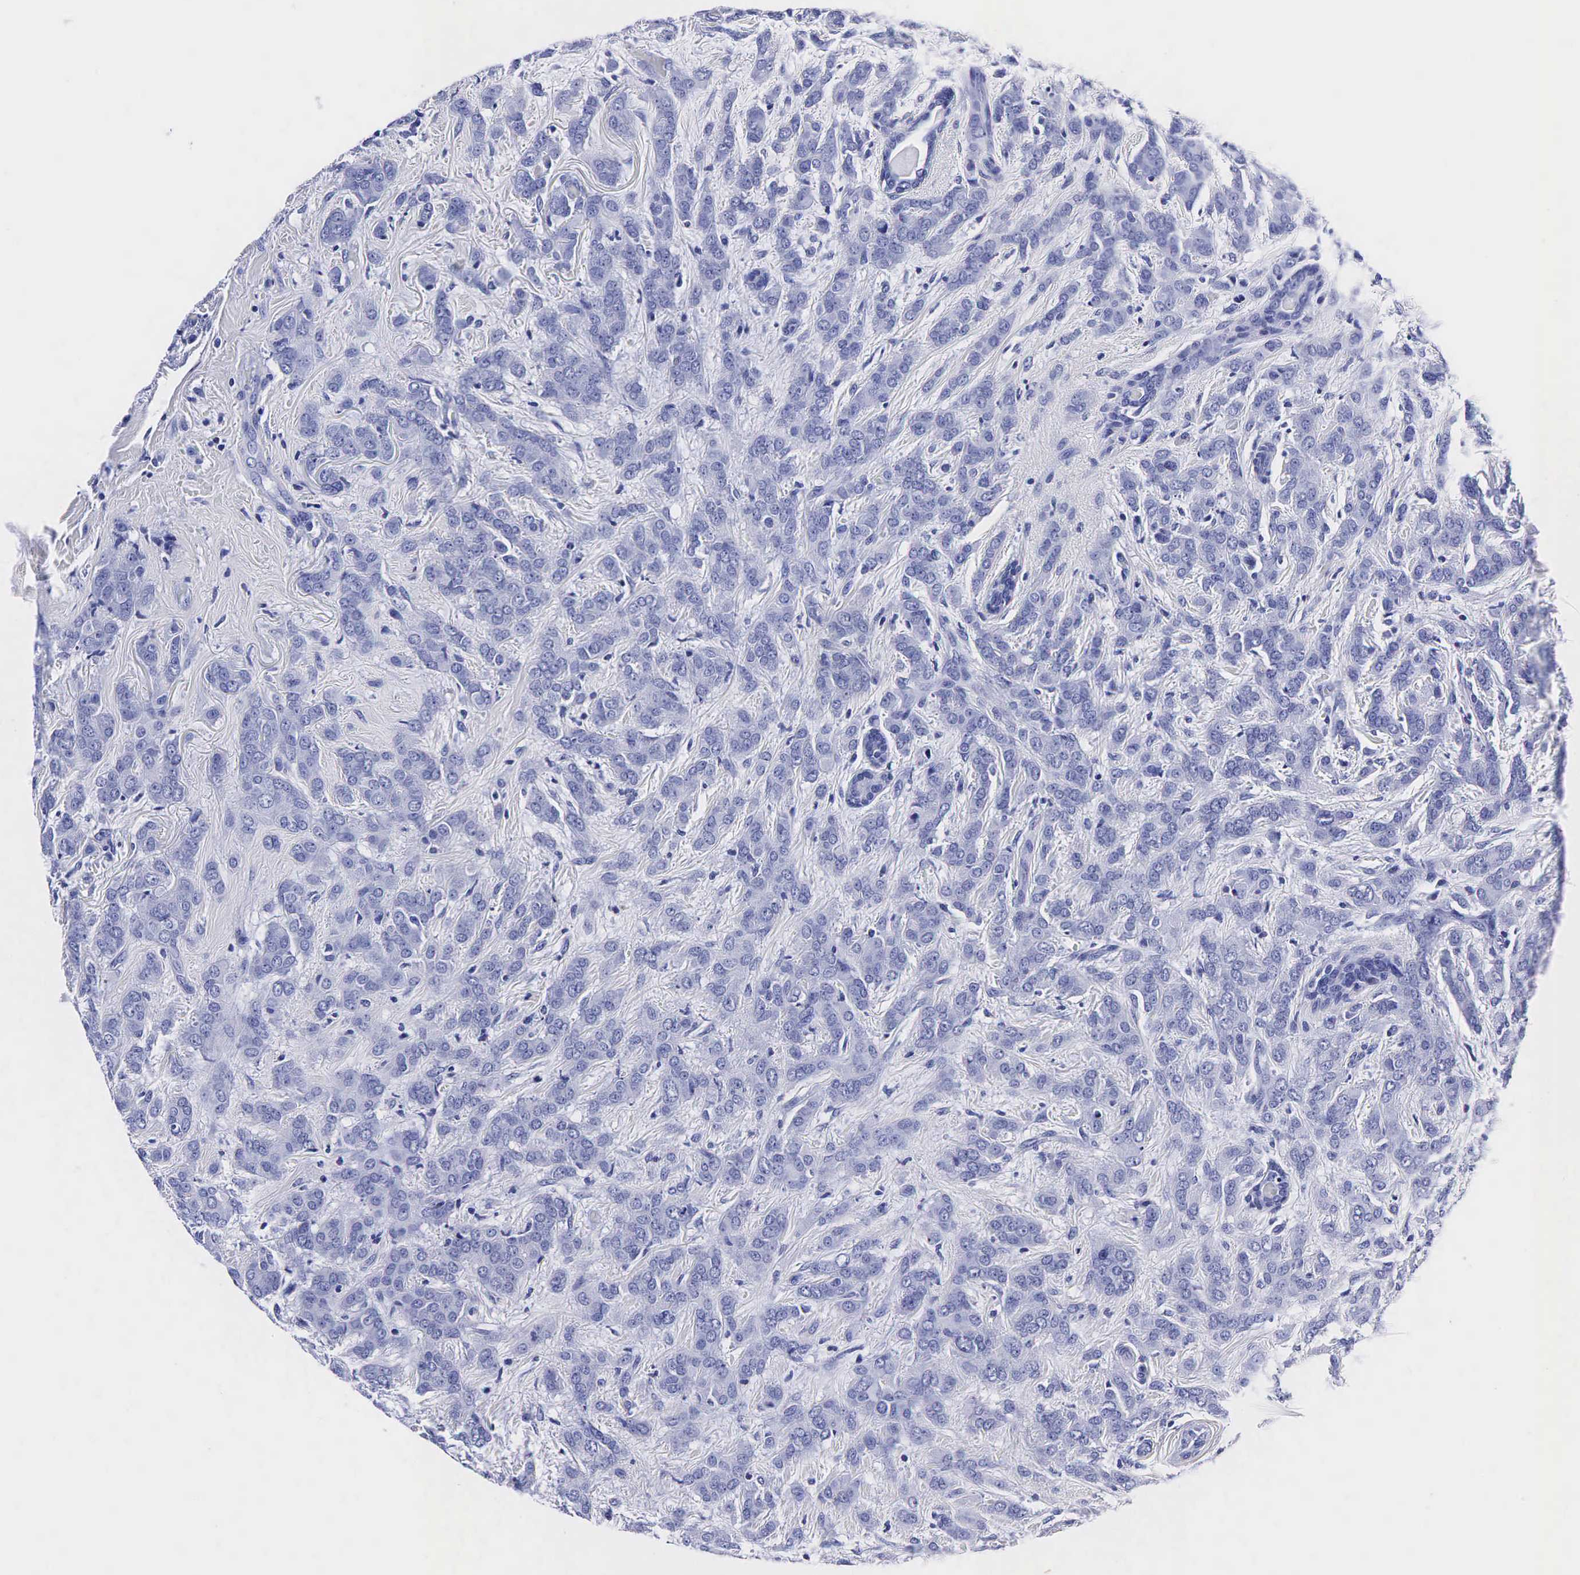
{"staining": {"intensity": "negative", "quantity": "none", "location": "none"}, "tissue": "breast cancer", "cell_type": "Tumor cells", "image_type": "cancer", "snomed": [{"axis": "morphology", "description": "Duct carcinoma"}, {"axis": "topography", "description": "Breast"}], "caption": "Tumor cells are negative for brown protein staining in breast cancer (infiltrating ductal carcinoma). (Brightfield microscopy of DAB immunohistochemistry (IHC) at high magnification).", "gene": "TG", "patient": {"sex": "female", "age": 53}}